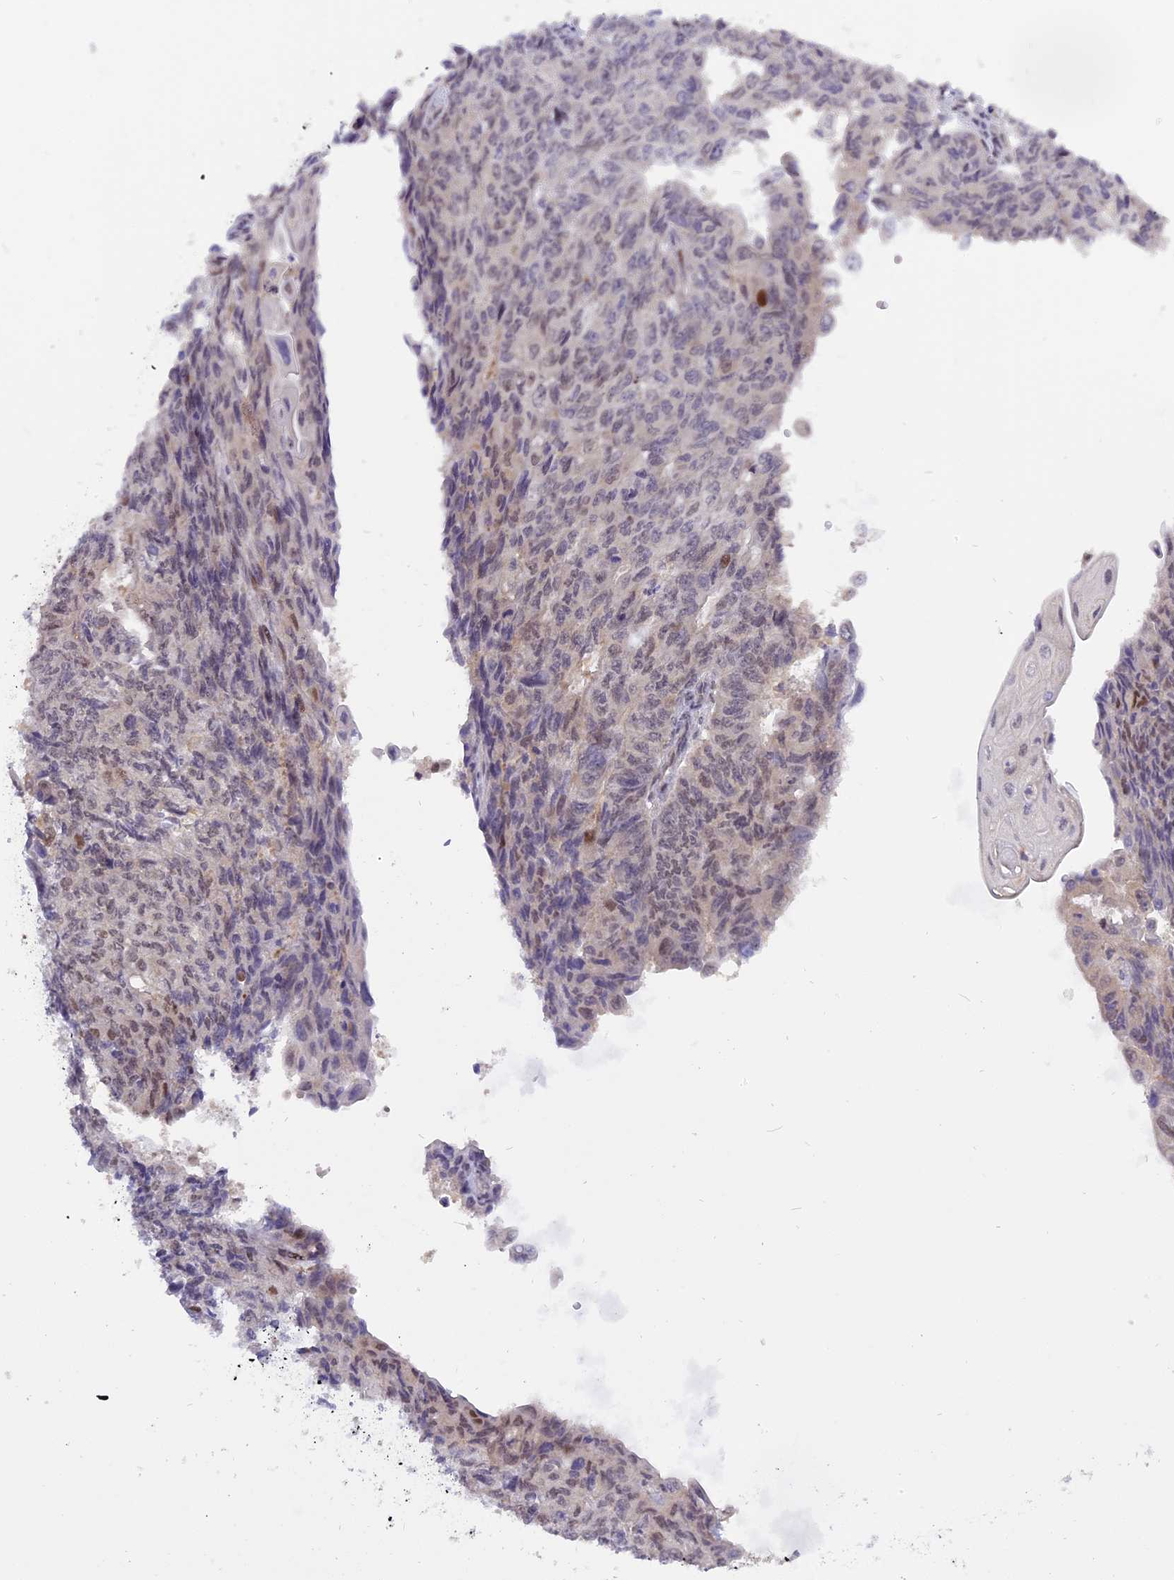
{"staining": {"intensity": "moderate", "quantity": "<25%", "location": "nuclear"}, "tissue": "endometrial cancer", "cell_type": "Tumor cells", "image_type": "cancer", "snomed": [{"axis": "morphology", "description": "Adenocarcinoma, NOS"}, {"axis": "topography", "description": "Endometrium"}], "caption": "Immunohistochemical staining of endometrial adenocarcinoma displays low levels of moderate nuclear positivity in approximately <25% of tumor cells. (Brightfield microscopy of DAB IHC at high magnification).", "gene": "RABGGTA", "patient": {"sex": "female", "age": 32}}